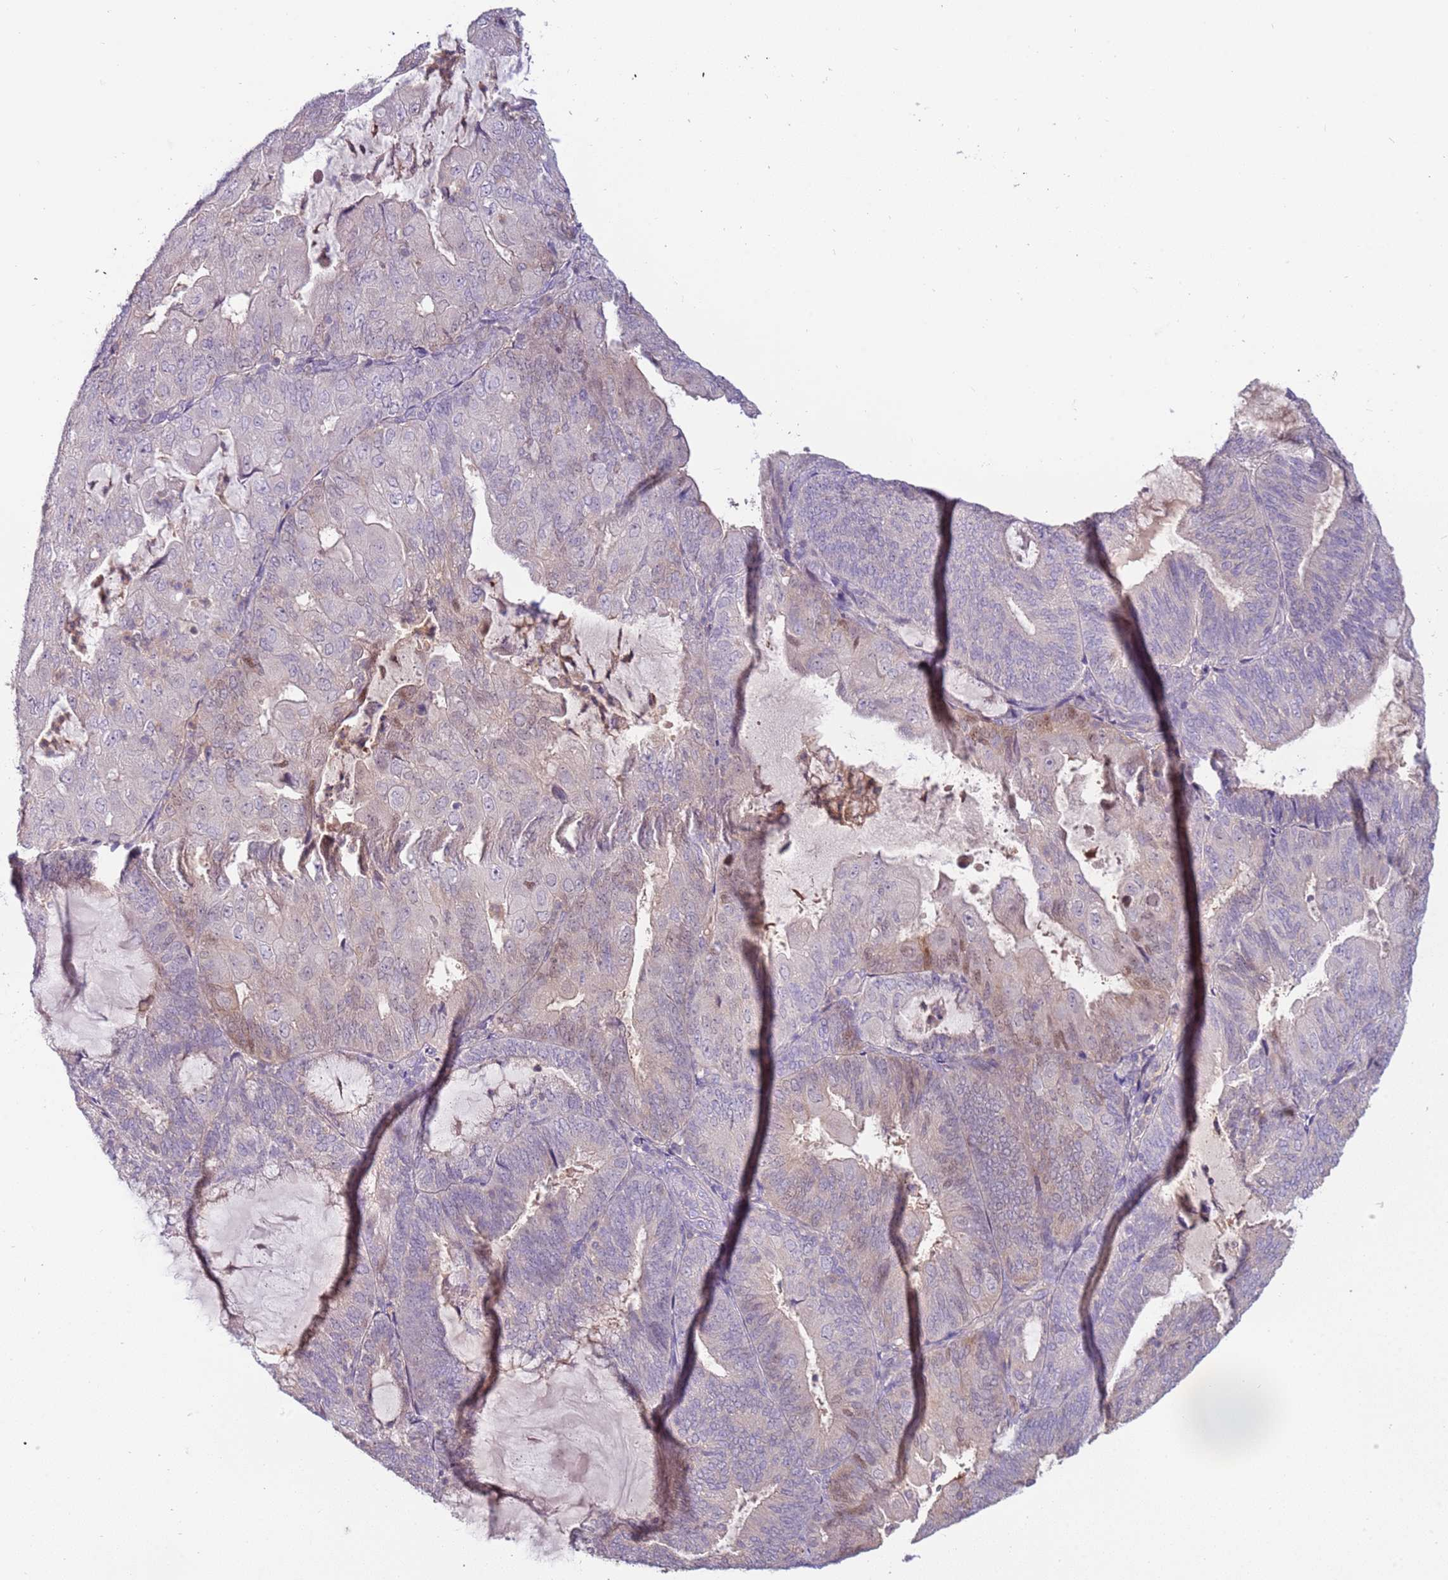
{"staining": {"intensity": "negative", "quantity": "none", "location": "none"}, "tissue": "endometrial cancer", "cell_type": "Tumor cells", "image_type": "cancer", "snomed": [{"axis": "morphology", "description": "Adenocarcinoma, NOS"}, {"axis": "topography", "description": "Endometrium"}], "caption": "A histopathology image of endometrial adenocarcinoma stained for a protein demonstrates no brown staining in tumor cells.", "gene": "ARHGAP5", "patient": {"sex": "female", "age": 81}}